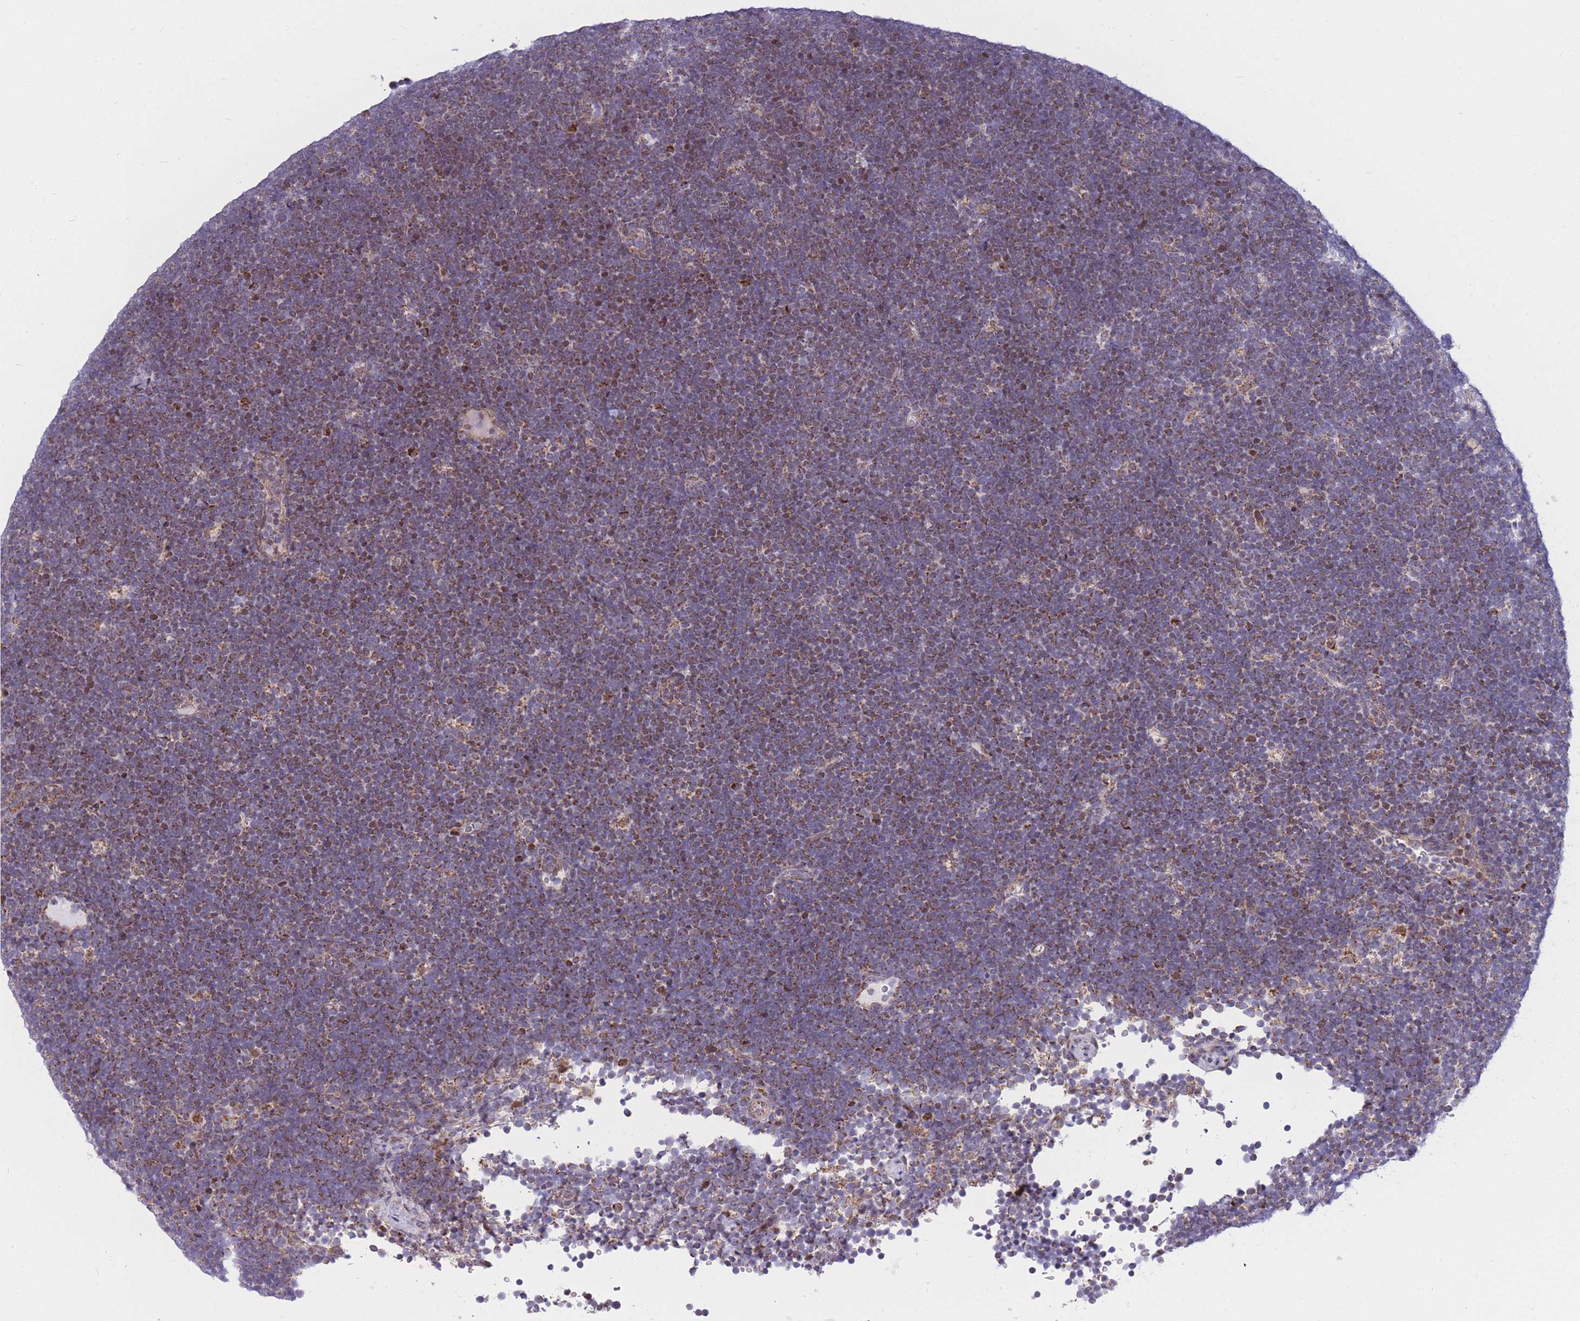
{"staining": {"intensity": "strong", "quantity": "25%-75%", "location": "cytoplasmic/membranous,nuclear"}, "tissue": "lymphoma", "cell_type": "Tumor cells", "image_type": "cancer", "snomed": [{"axis": "morphology", "description": "Malignant lymphoma, non-Hodgkin's type, High grade"}, {"axis": "topography", "description": "Lymph node"}], "caption": "A high amount of strong cytoplasmic/membranous and nuclear expression is identified in approximately 25%-75% of tumor cells in lymphoma tissue.", "gene": "MOB4", "patient": {"sex": "male", "age": 13}}